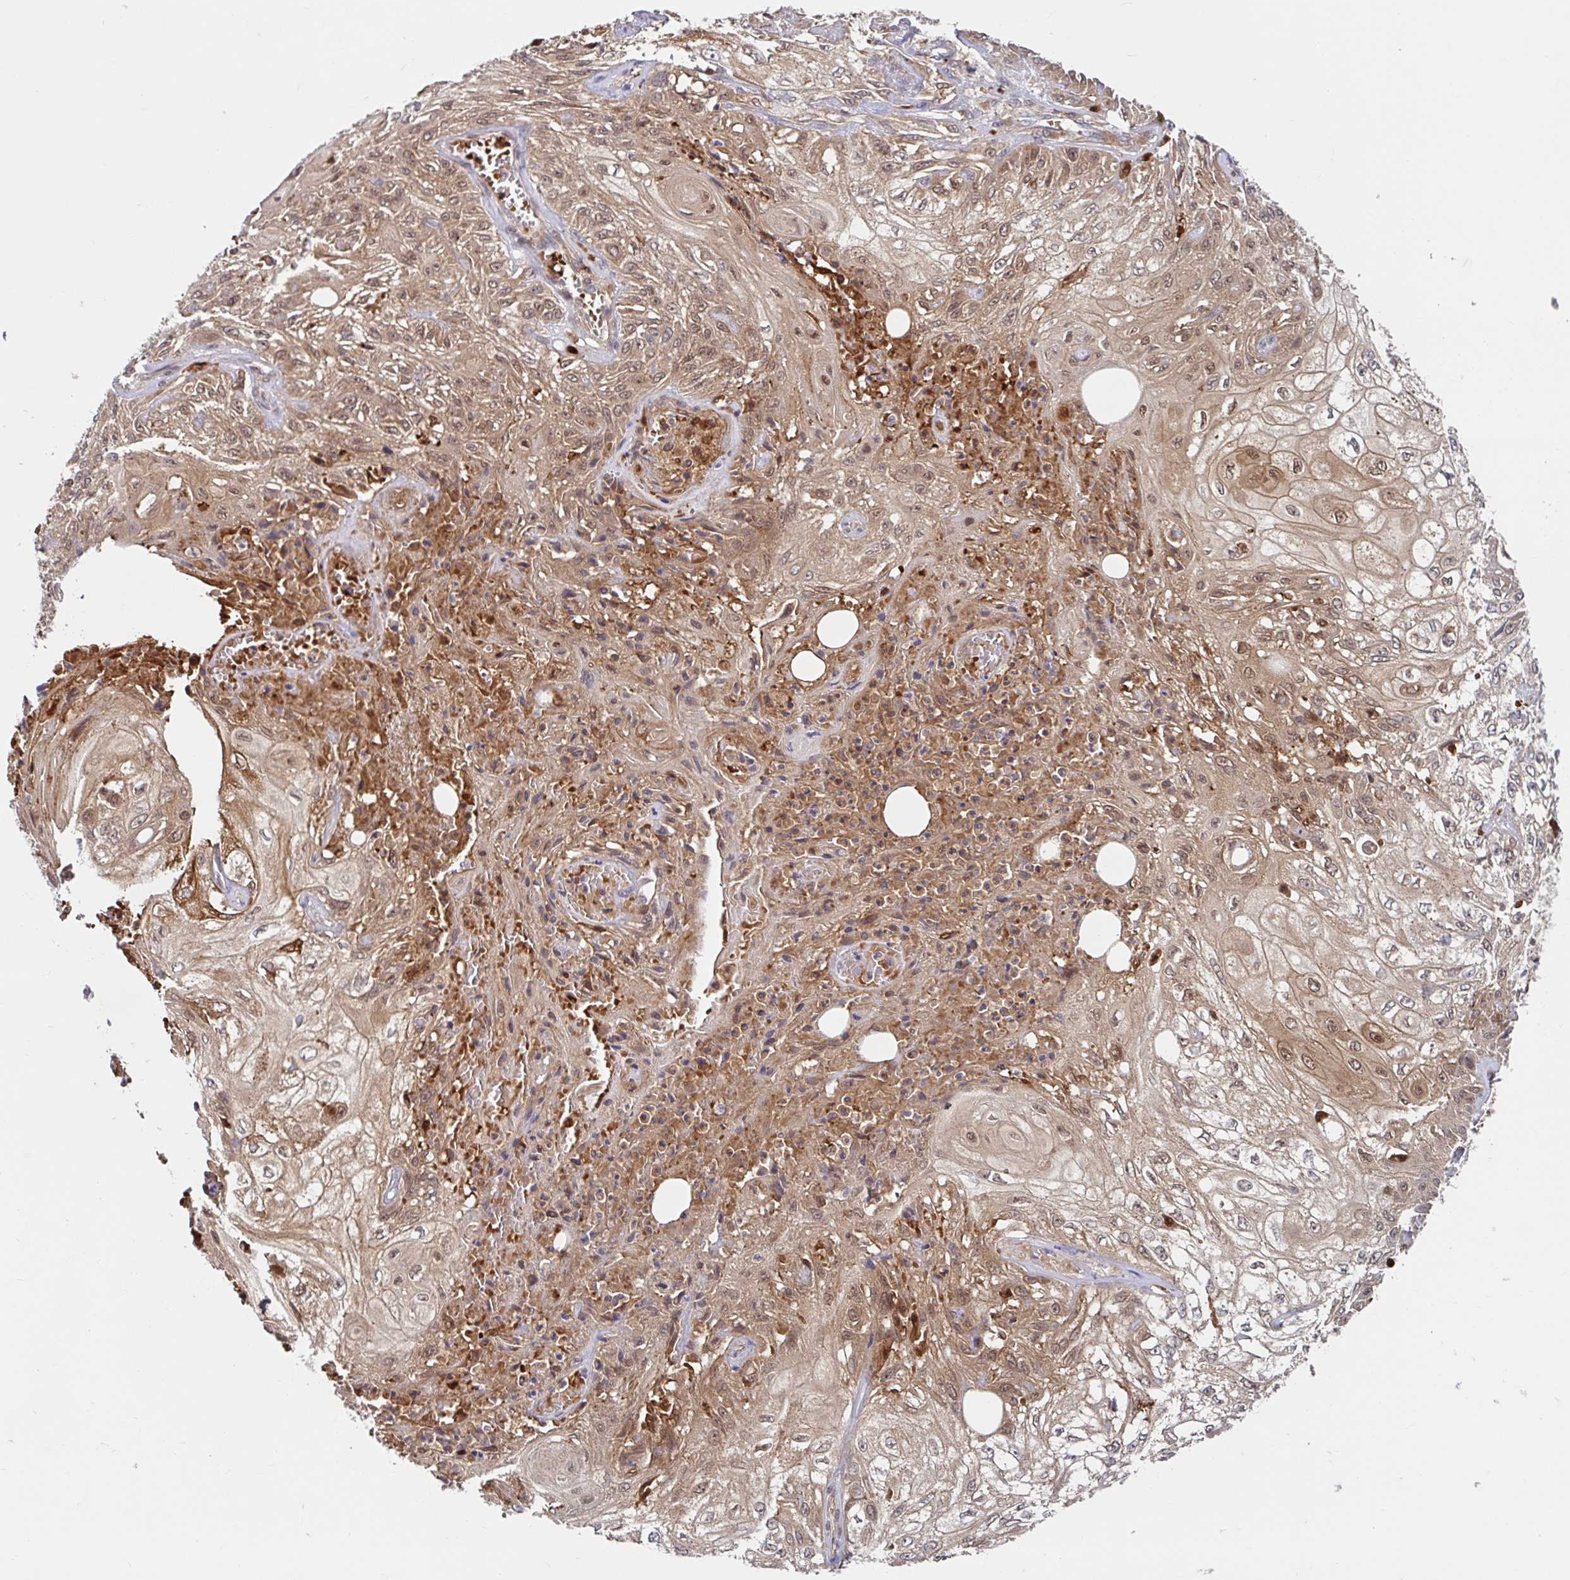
{"staining": {"intensity": "moderate", "quantity": ">75%", "location": "cytoplasmic/membranous,nuclear"}, "tissue": "skin cancer", "cell_type": "Tumor cells", "image_type": "cancer", "snomed": [{"axis": "morphology", "description": "Squamous cell carcinoma, NOS"}, {"axis": "morphology", "description": "Squamous cell carcinoma, metastatic, NOS"}, {"axis": "topography", "description": "Skin"}, {"axis": "topography", "description": "Lymph node"}], "caption": "Immunohistochemical staining of squamous cell carcinoma (skin) demonstrates medium levels of moderate cytoplasmic/membranous and nuclear positivity in approximately >75% of tumor cells.", "gene": "BLVRA", "patient": {"sex": "male", "age": 75}}